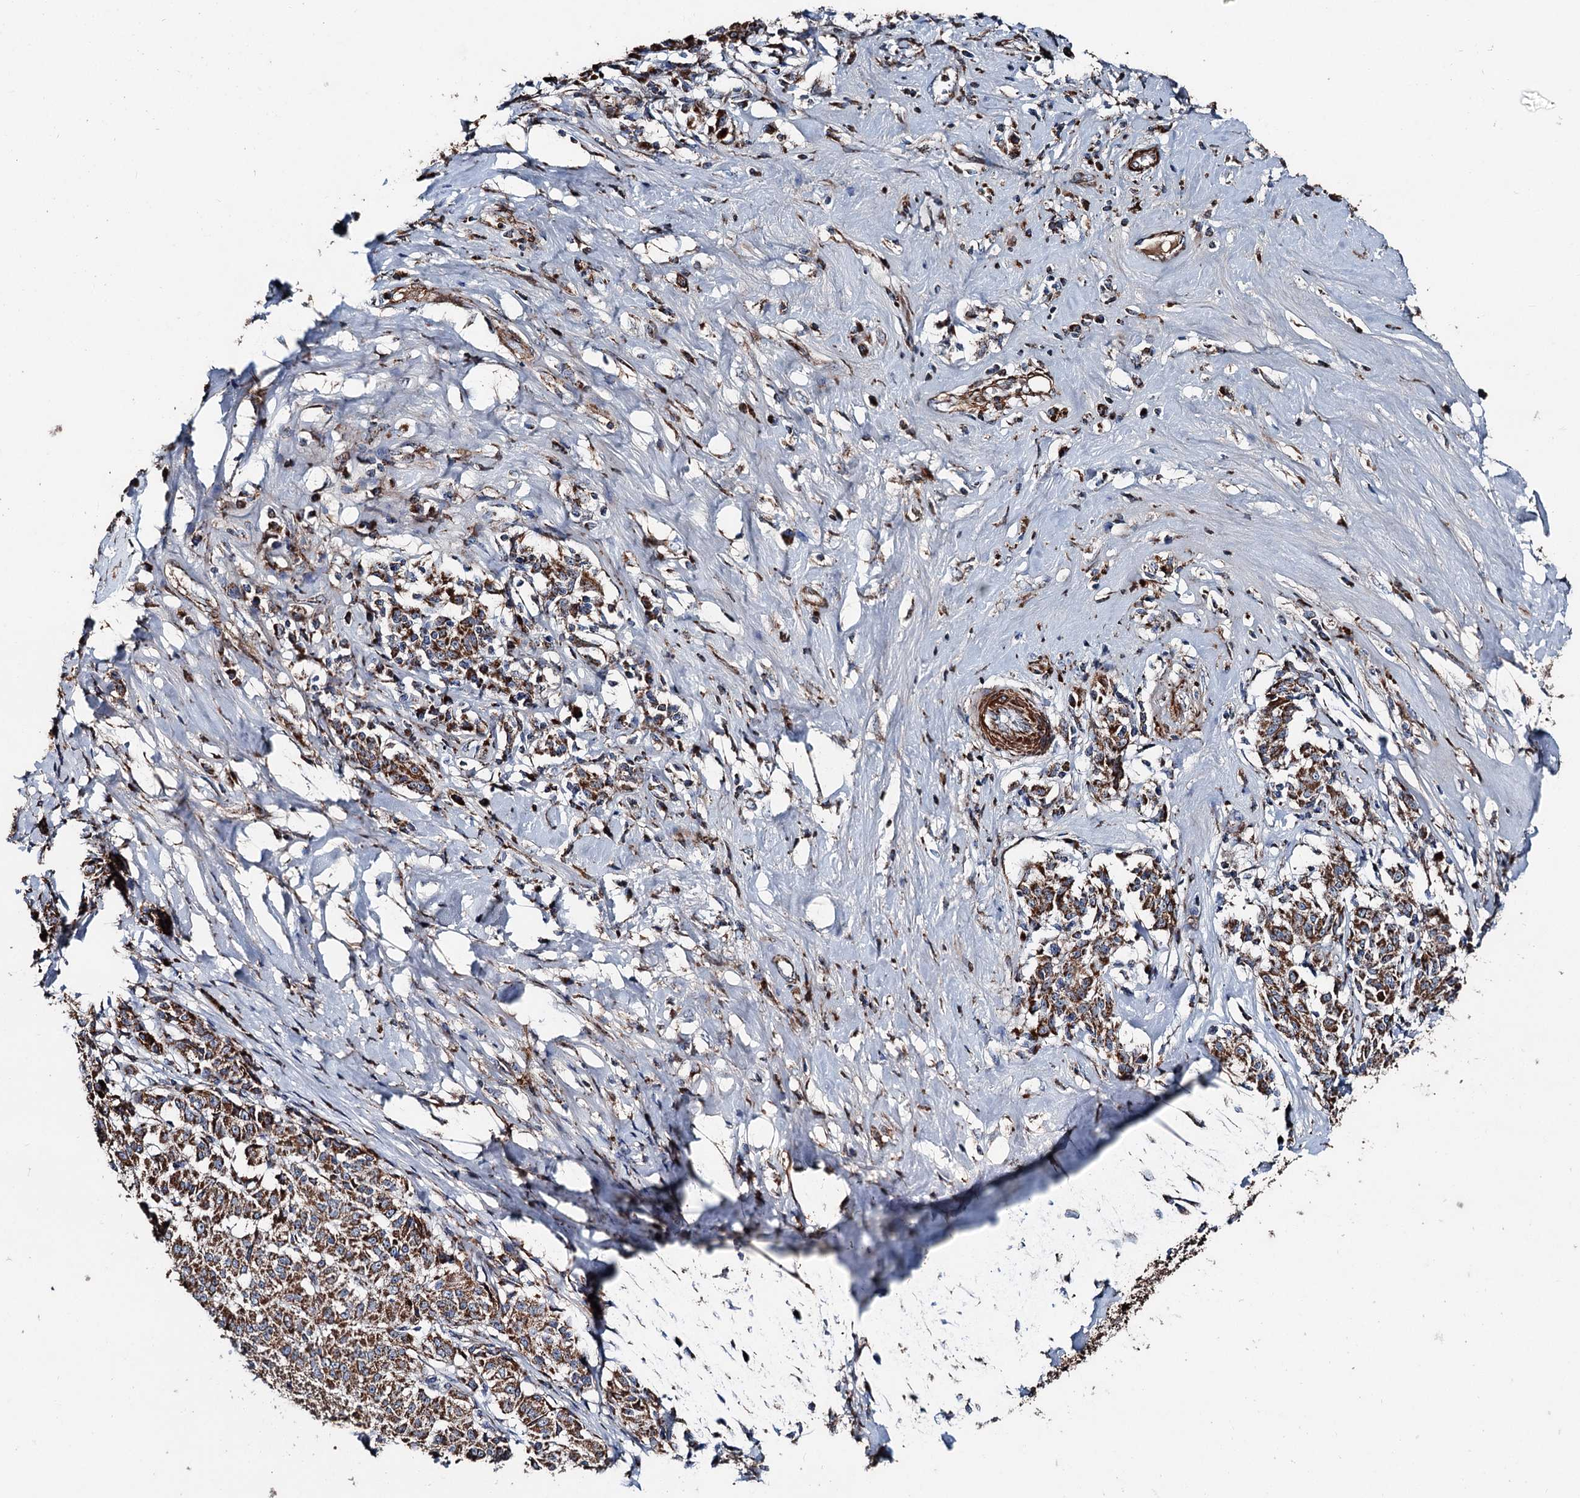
{"staining": {"intensity": "strong", "quantity": ">75%", "location": "cytoplasmic/membranous"}, "tissue": "melanoma", "cell_type": "Tumor cells", "image_type": "cancer", "snomed": [{"axis": "morphology", "description": "Malignant melanoma, NOS"}, {"axis": "topography", "description": "Skin"}], "caption": "Protein analysis of malignant melanoma tissue shows strong cytoplasmic/membranous expression in about >75% of tumor cells.", "gene": "DDIAS", "patient": {"sex": "female", "age": 72}}